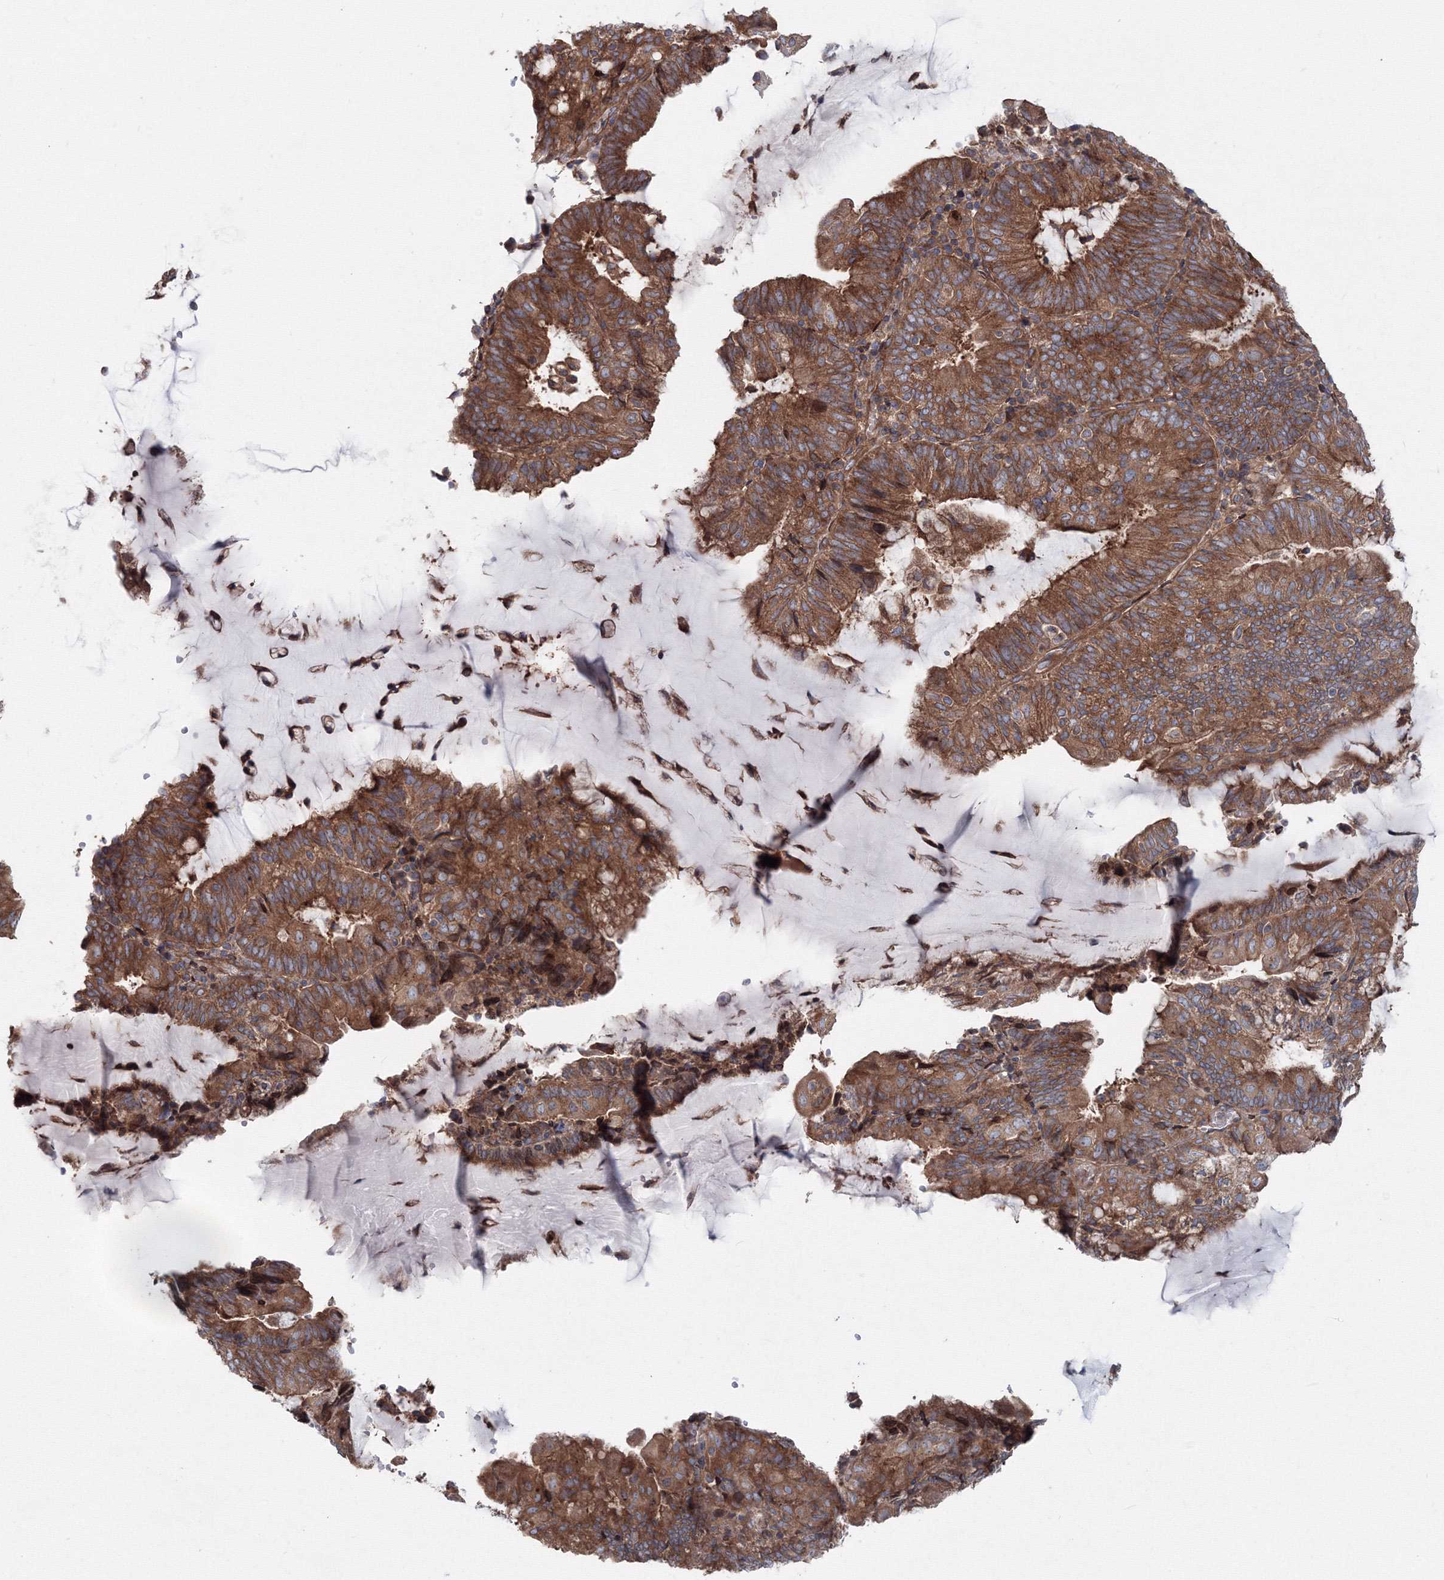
{"staining": {"intensity": "moderate", "quantity": ">75%", "location": "cytoplasmic/membranous"}, "tissue": "endometrial cancer", "cell_type": "Tumor cells", "image_type": "cancer", "snomed": [{"axis": "morphology", "description": "Adenocarcinoma, NOS"}, {"axis": "topography", "description": "Endometrium"}], "caption": "Immunohistochemistry (DAB) staining of human endometrial adenocarcinoma exhibits moderate cytoplasmic/membranous protein positivity in approximately >75% of tumor cells. (DAB (3,3'-diaminobenzidine) IHC, brown staining for protein, blue staining for nuclei).", "gene": "EXOC1", "patient": {"sex": "female", "age": 81}}